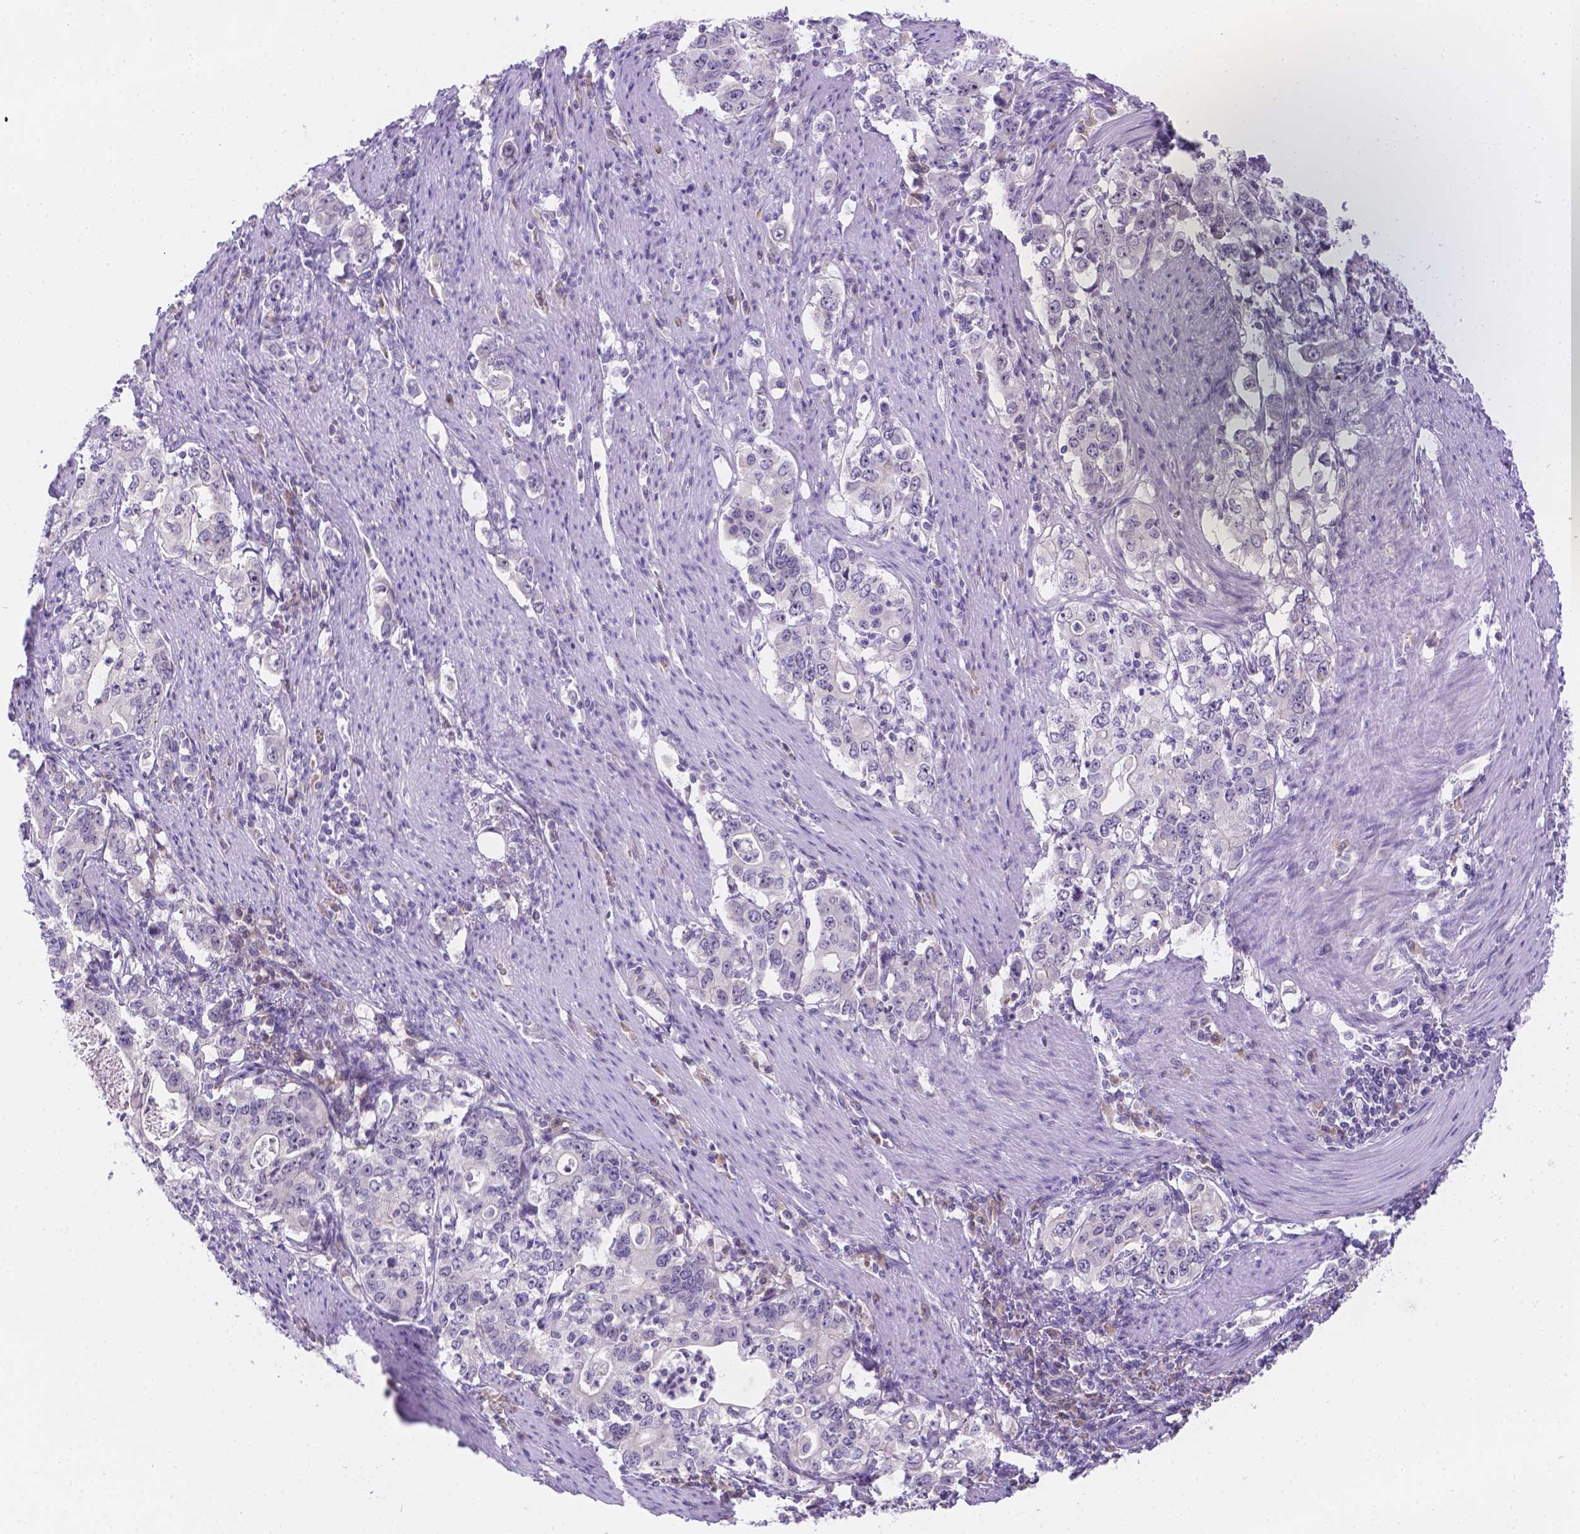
{"staining": {"intensity": "negative", "quantity": "none", "location": "none"}, "tissue": "stomach cancer", "cell_type": "Tumor cells", "image_type": "cancer", "snomed": [{"axis": "morphology", "description": "Adenocarcinoma, NOS"}, {"axis": "topography", "description": "Stomach, lower"}], "caption": "Image shows no significant protein staining in tumor cells of stomach cancer.", "gene": "CD96", "patient": {"sex": "female", "age": 72}}